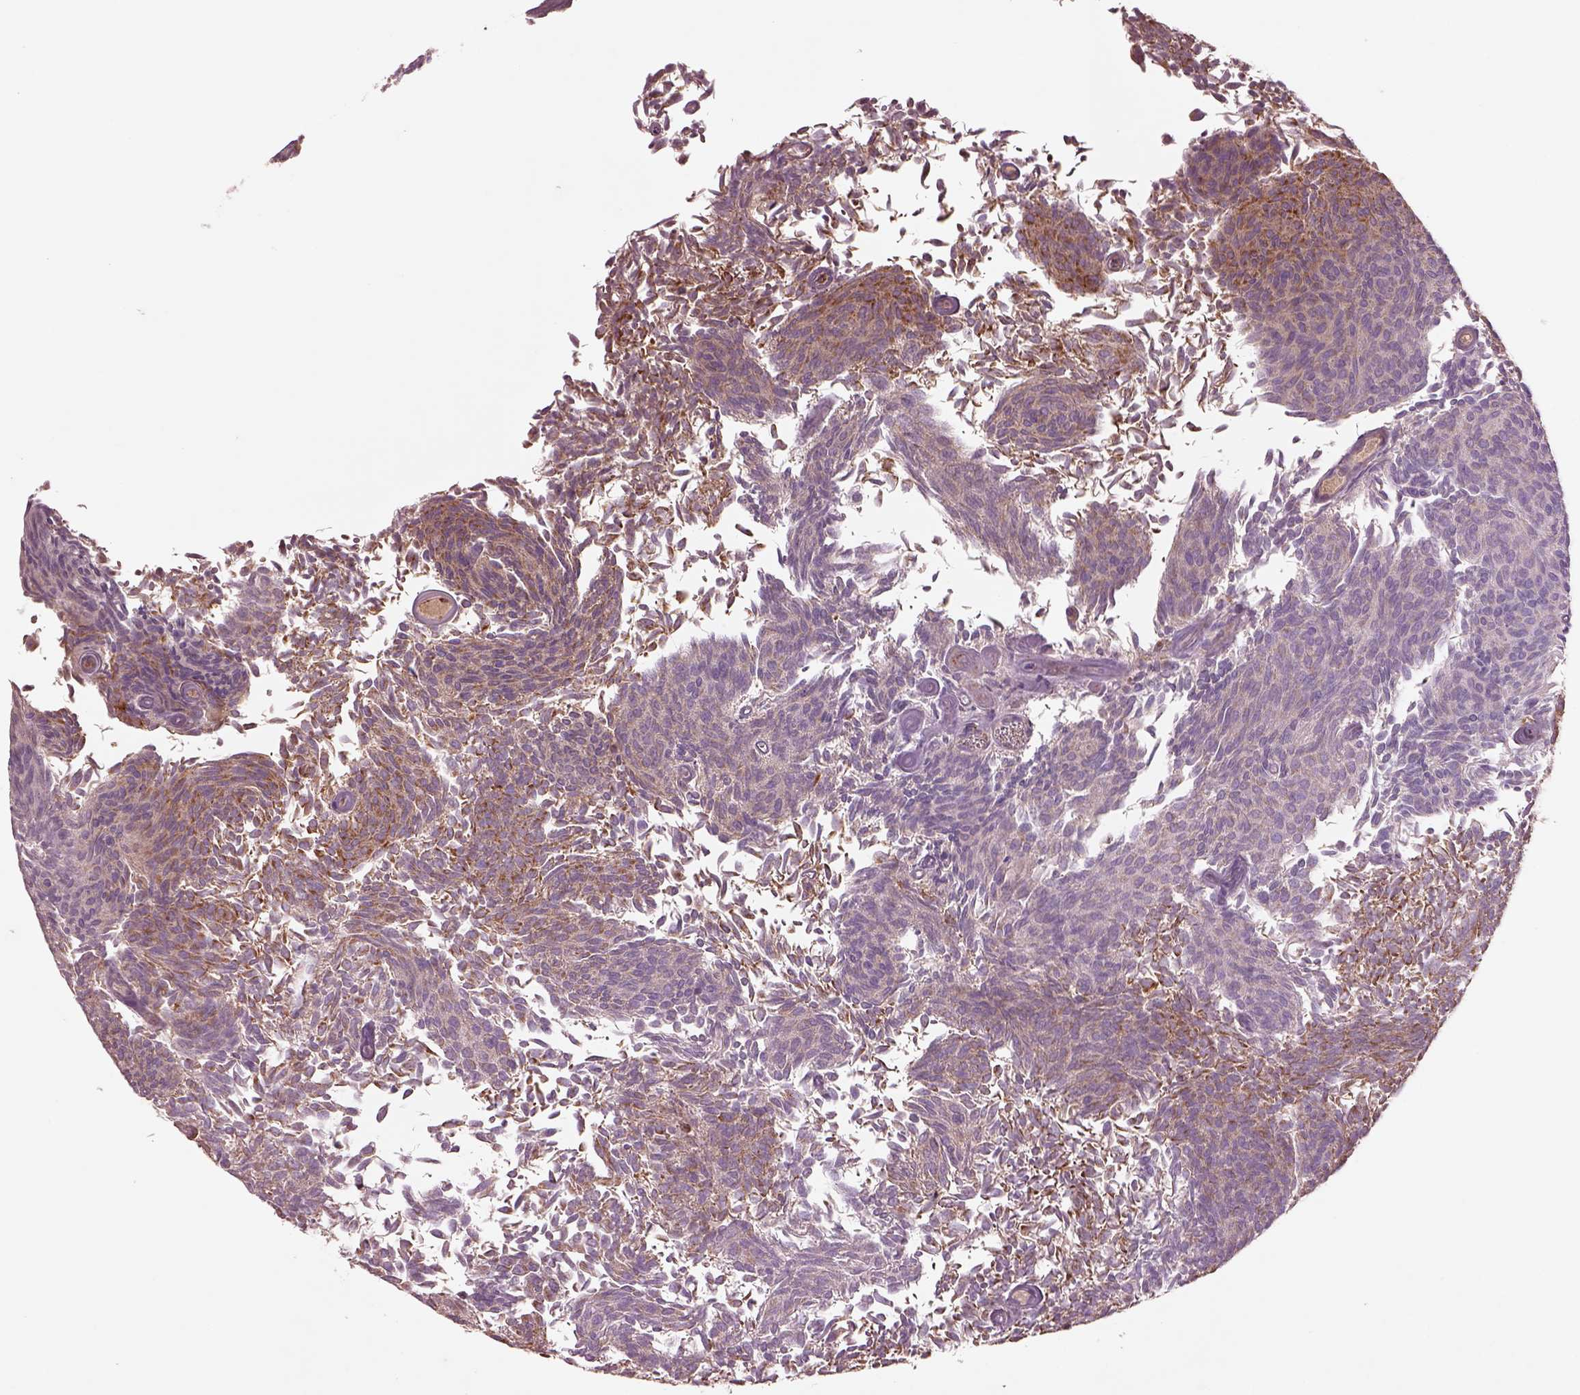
{"staining": {"intensity": "weak", "quantity": "25%-75%", "location": "cytoplasmic/membranous"}, "tissue": "urothelial cancer", "cell_type": "Tumor cells", "image_type": "cancer", "snomed": [{"axis": "morphology", "description": "Urothelial carcinoma, Low grade"}, {"axis": "topography", "description": "Urinary bladder"}], "caption": "Human urothelial cancer stained with a brown dye demonstrates weak cytoplasmic/membranous positive staining in about 25%-75% of tumor cells.", "gene": "SLC25A5", "patient": {"sex": "male", "age": 77}}